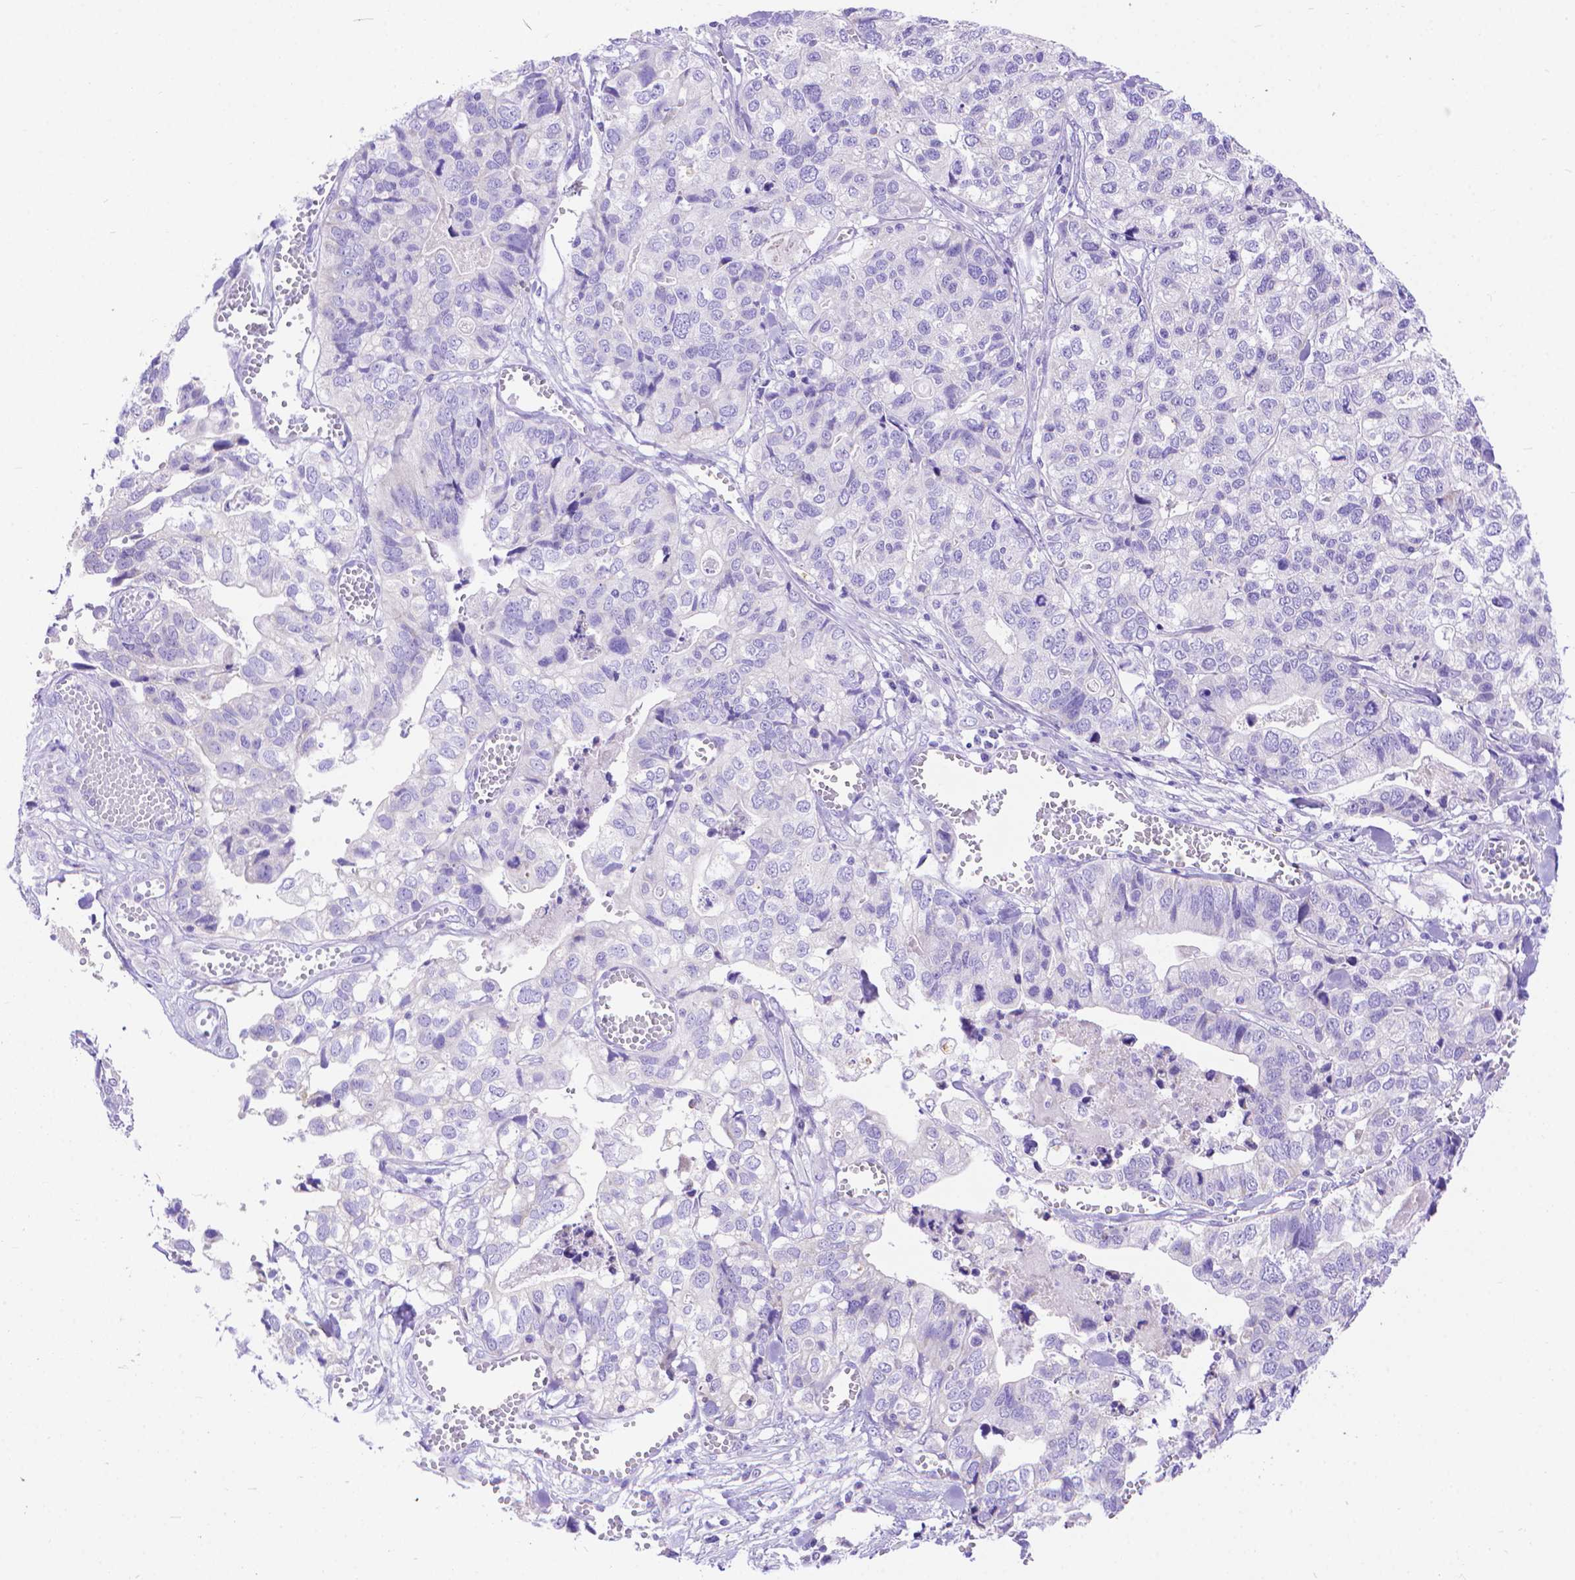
{"staining": {"intensity": "negative", "quantity": "none", "location": "none"}, "tissue": "stomach cancer", "cell_type": "Tumor cells", "image_type": "cancer", "snomed": [{"axis": "morphology", "description": "Adenocarcinoma, NOS"}, {"axis": "topography", "description": "Stomach, upper"}], "caption": "The photomicrograph demonstrates no significant staining in tumor cells of stomach adenocarcinoma.", "gene": "DHRS2", "patient": {"sex": "female", "age": 67}}